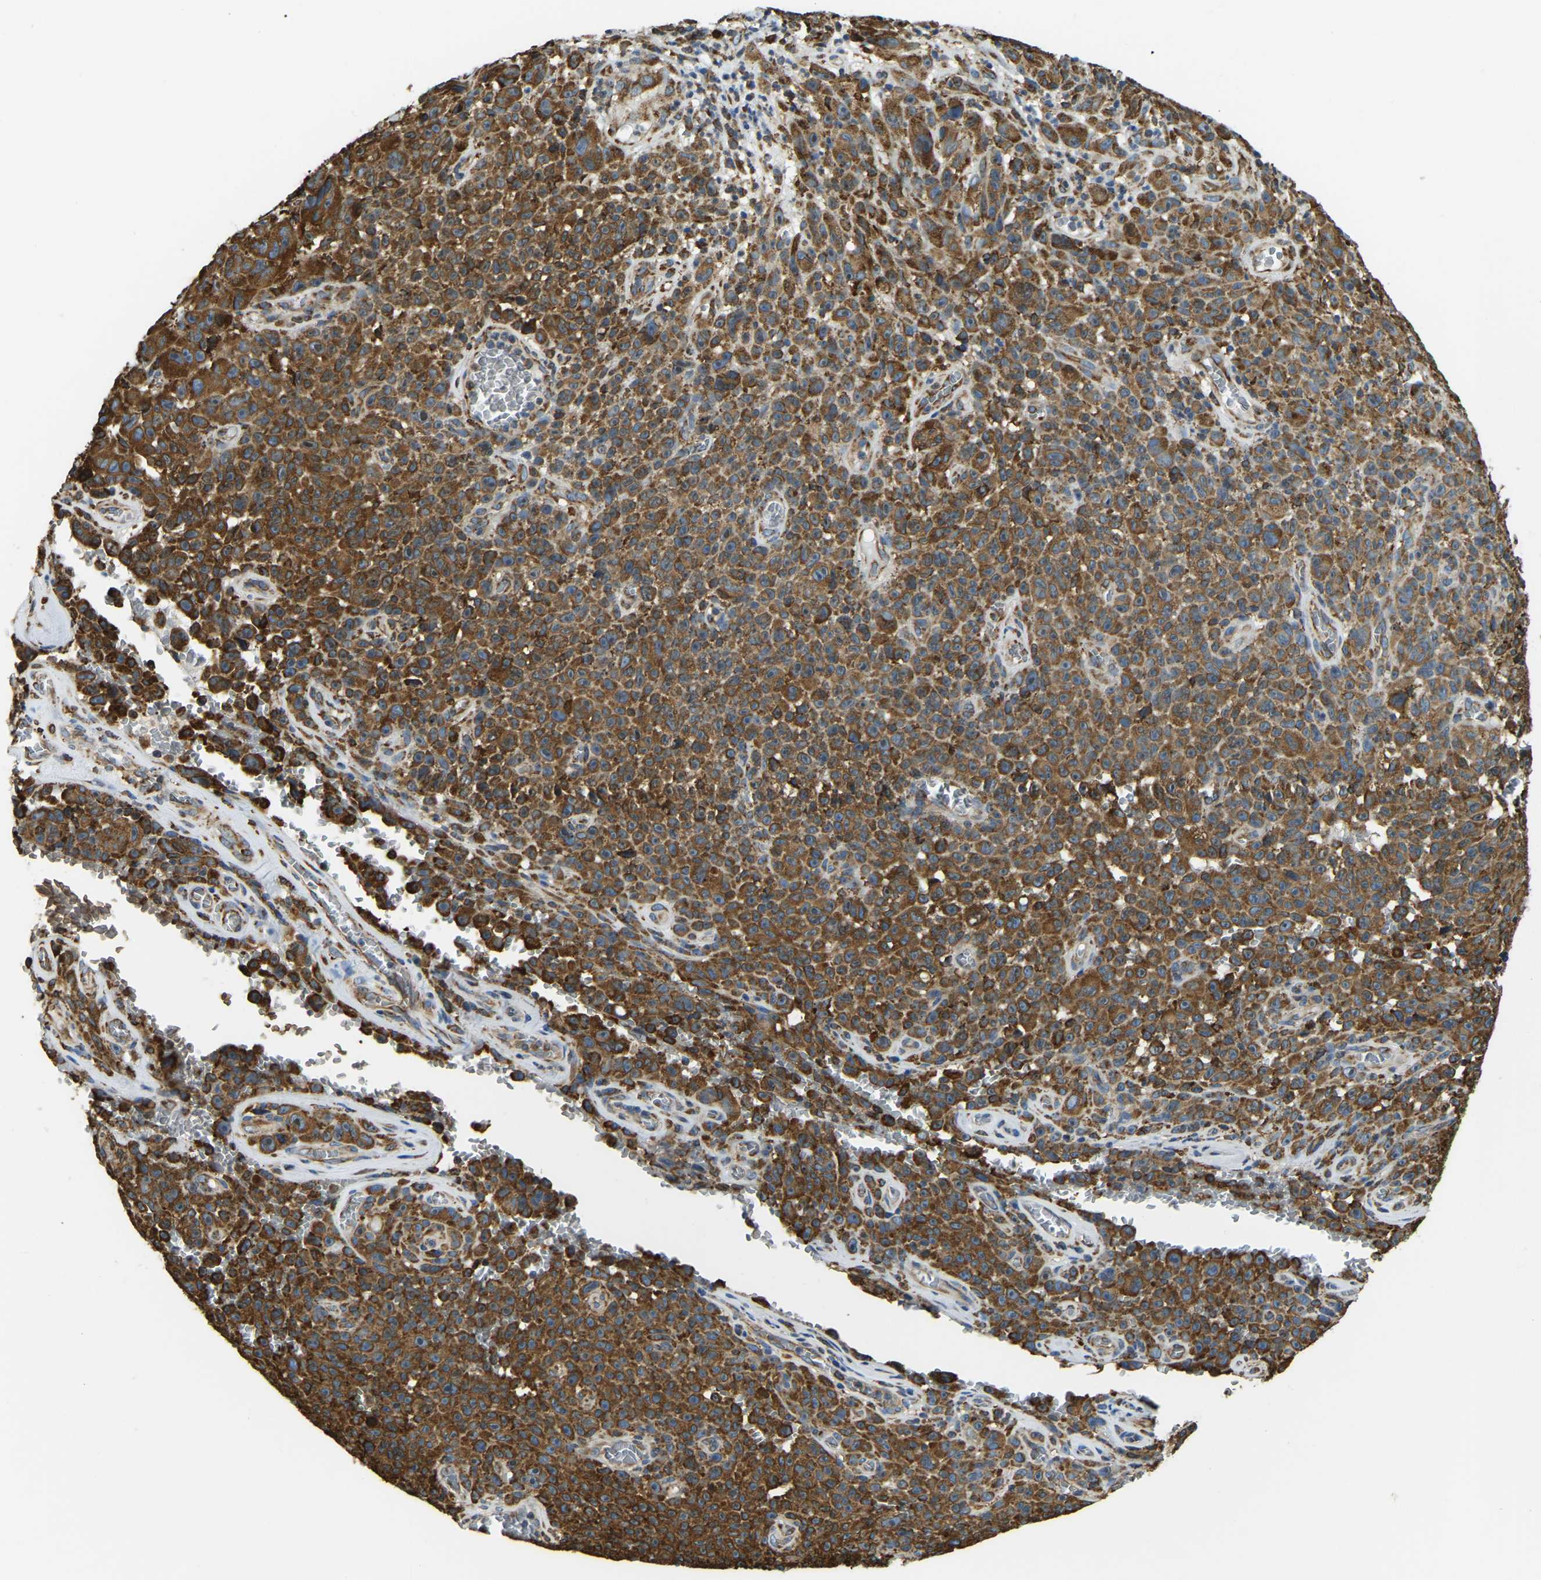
{"staining": {"intensity": "strong", "quantity": ">75%", "location": "cytoplasmic/membranous"}, "tissue": "melanoma", "cell_type": "Tumor cells", "image_type": "cancer", "snomed": [{"axis": "morphology", "description": "Malignant melanoma, NOS"}, {"axis": "topography", "description": "Skin"}], "caption": "Immunohistochemical staining of human melanoma reveals strong cytoplasmic/membranous protein expression in approximately >75% of tumor cells.", "gene": "RNF115", "patient": {"sex": "female", "age": 82}}